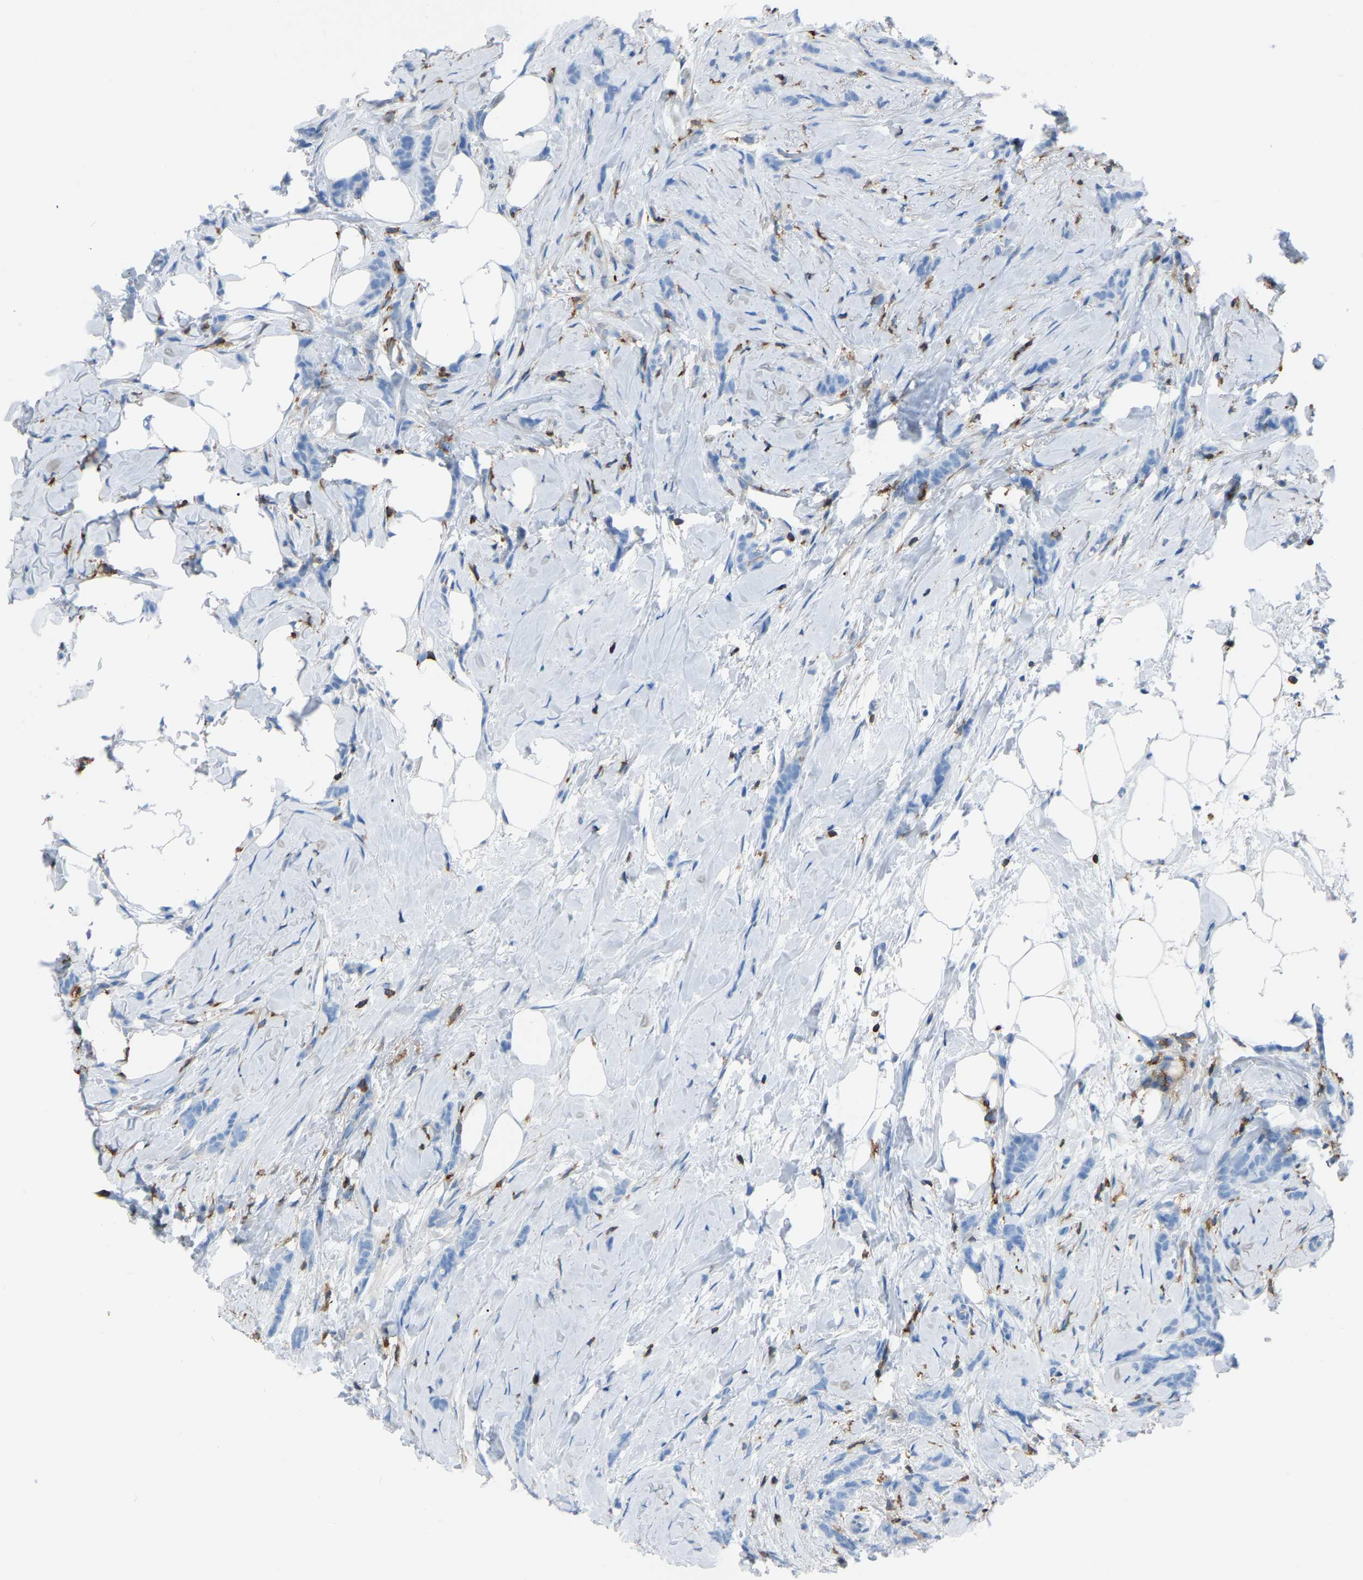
{"staining": {"intensity": "negative", "quantity": "none", "location": "none"}, "tissue": "breast cancer", "cell_type": "Tumor cells", "image_type": "cancer", "snomed": [{"axis": "morphology", "description": "Lobular carcinoma, in situ"}, {"axis": "morphology", "description": "Lobular carcinoma"}, {"axis": "topography", "description": "Breast"}], "caption": "The micrograph reveals no significant expression in tumor cells of breast cancer.", "gene": "LSP1", "patient": {"sex": "female", "age": 41}}